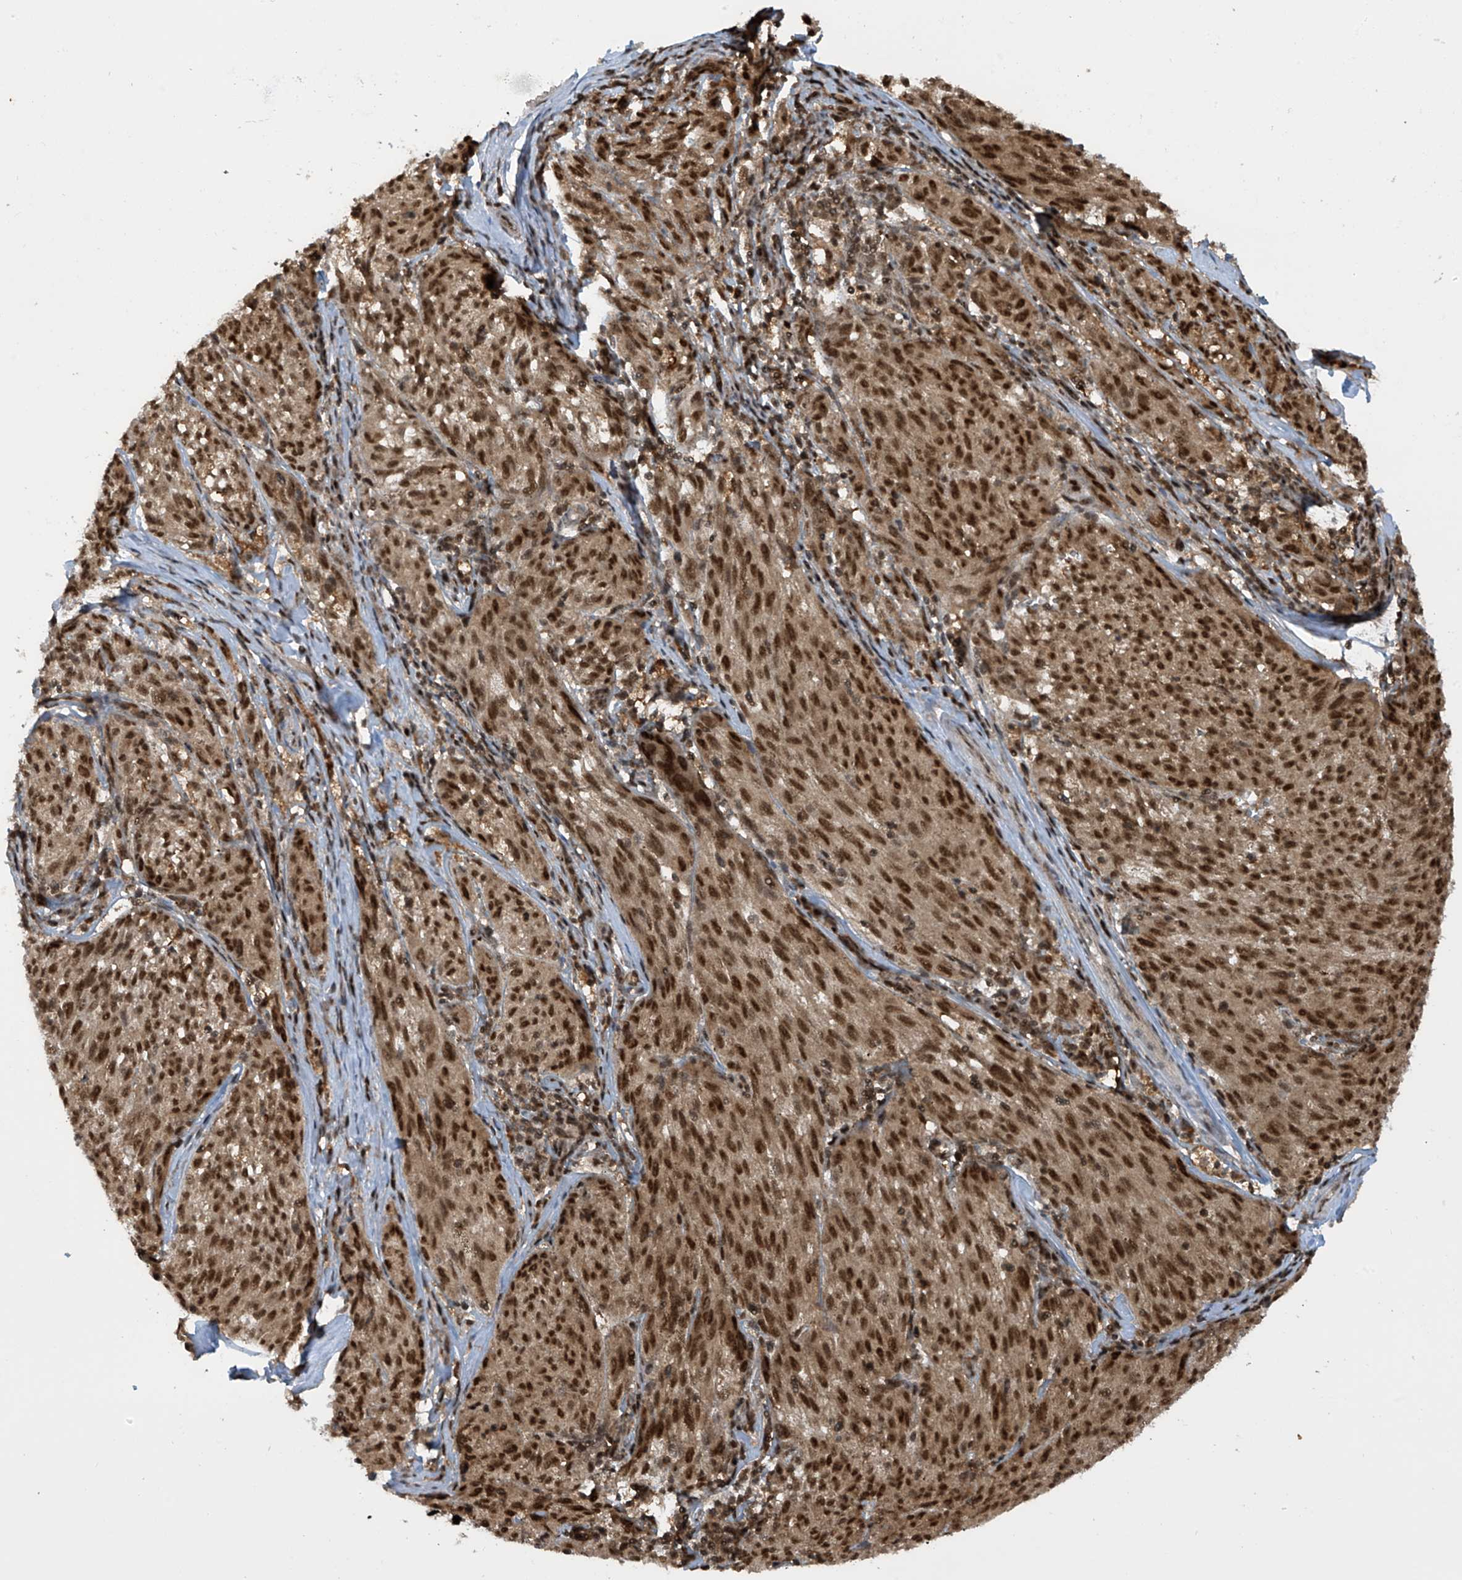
{"staining": {"intensity": "strong", "quantity": ">75%", "location": "cytoplasmic/membranous,nuclear"}, "tissue": "melanoma", "cell_type": "Tumor cells", "image_type": "cancer", "snomed": [{"axis": "morphology", "description": "Malignant melanoma, NOS"}, {"axis": "topography", "description": "Skin"}], "caption": "The image shows staining of malignant melanoma, revealing strong cytoplasmic/membranous and nuclear protein positivity (brown color) within tumor cells.", "gene": "LAGE3", "patient": {"sex": "female", "age": 72}}